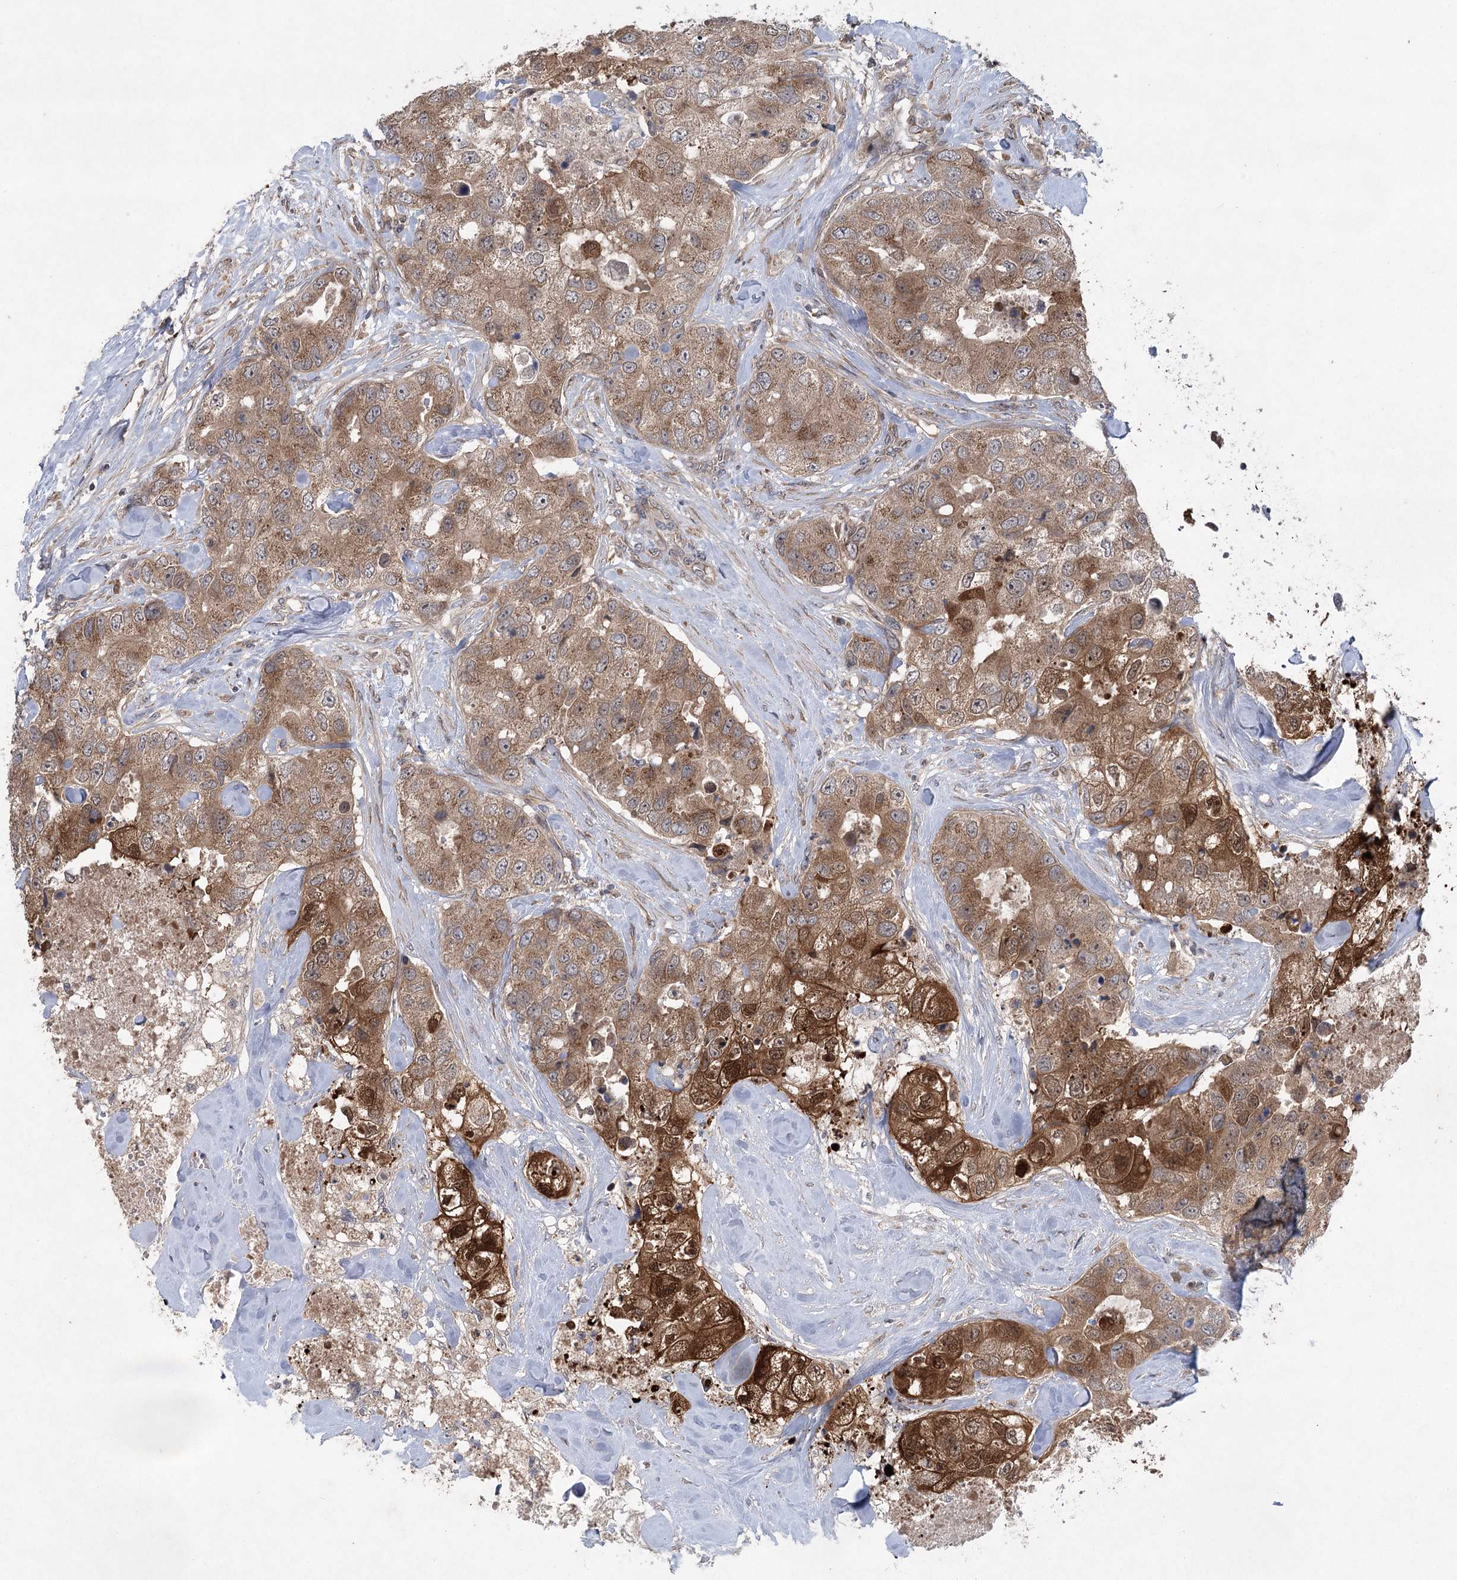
{"staining": {"intensity": "strong", "quantity": "25%-75%", "location": "cytoplasmic/membranous,nuclear"}, "tissue": "breast cancer", "cell_type": "Tumor cells", "image_type": "cancer", "snomed": [{"axis": "morphology", "description": "Duct carcinoma"}, {"axis": "topography", "description": "Breast"}], "caption": "Tumor cells demonstrate high levels of strong cytoplasmic/membranous and nuclear expression in approximately 25%-75% of cells in infiltrating ductal carcinoma (breast).", "gene": "METTL24", "patient": {"sex": "female", "age": 62}}